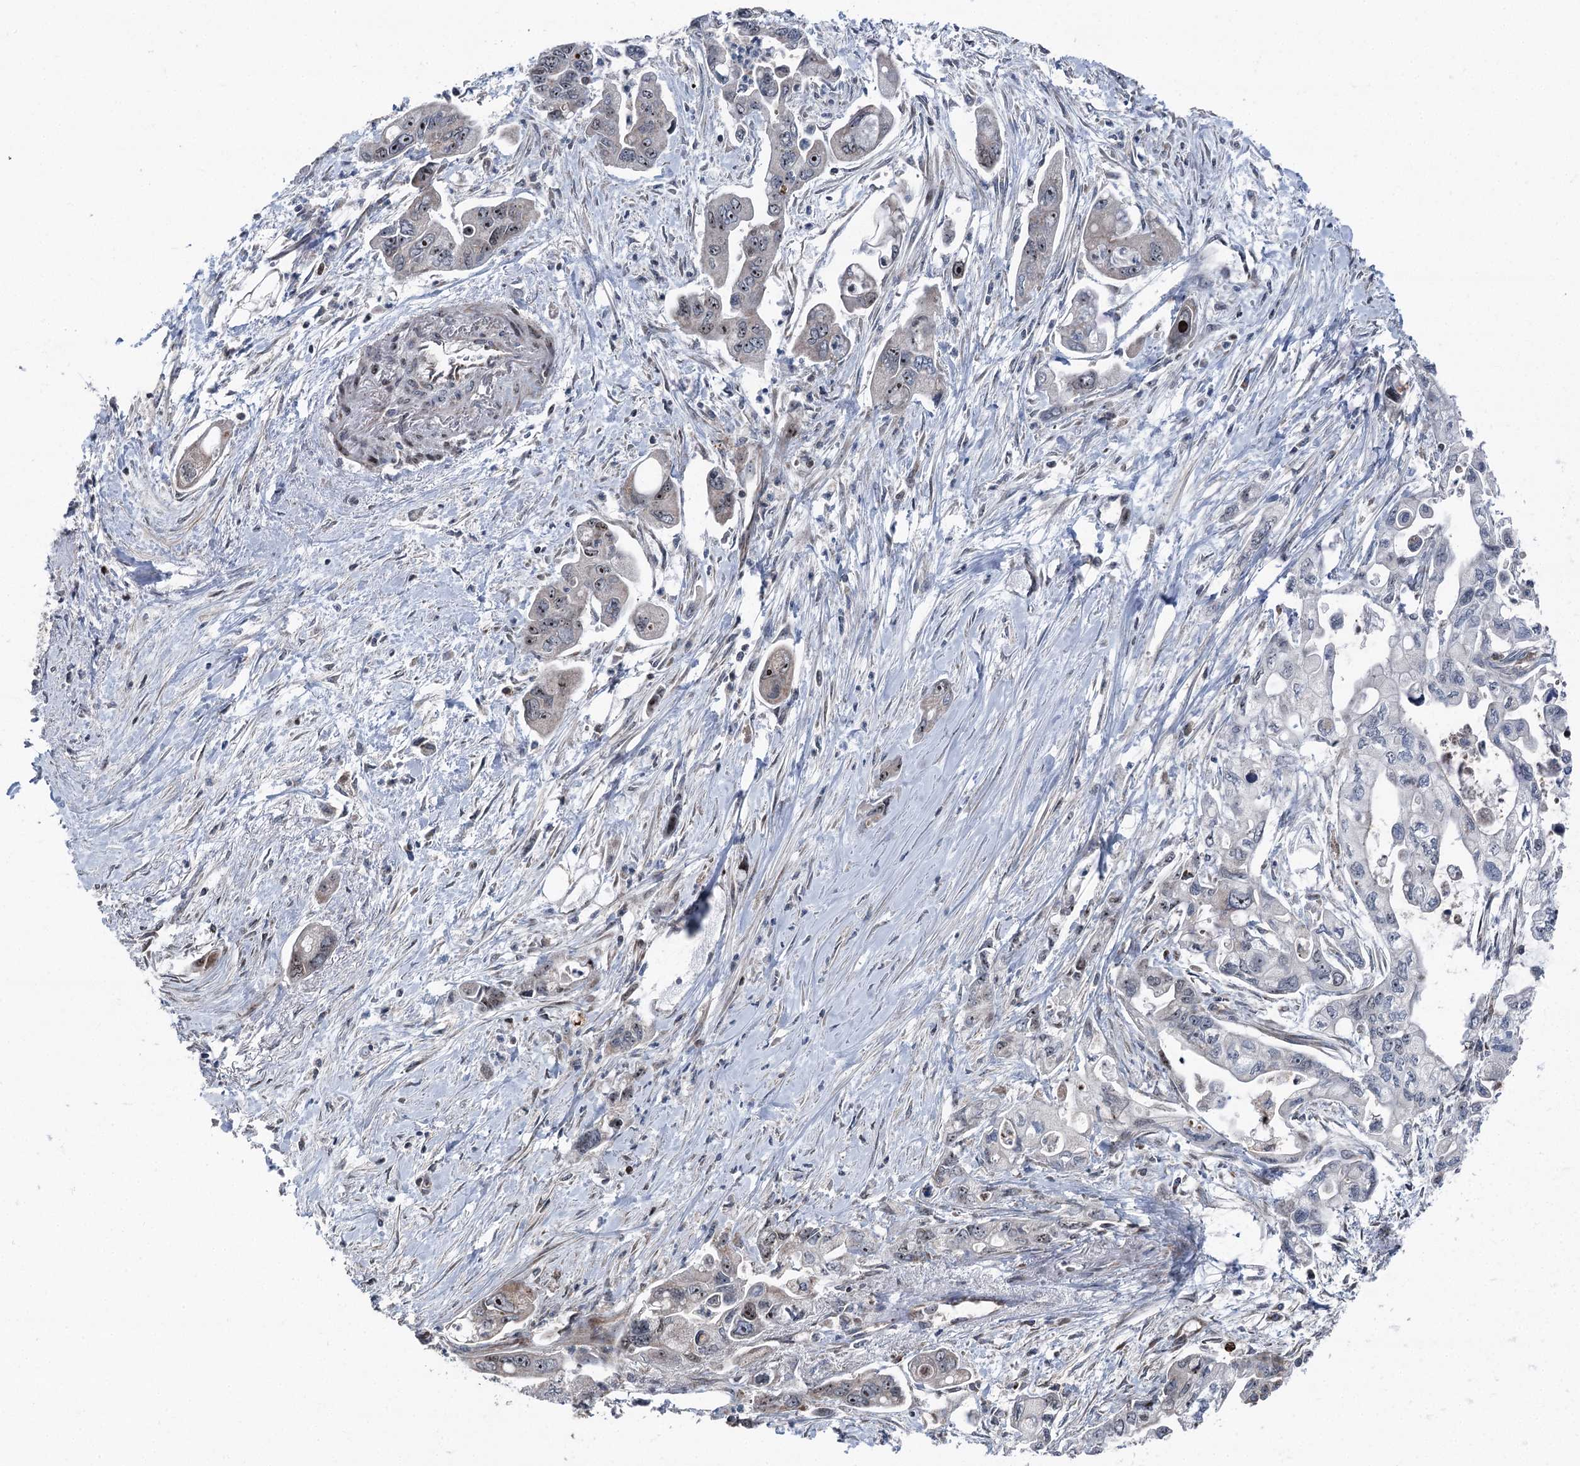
{"staining": {"intensity": "weak", "quantity": "<25%", "location": "cytoplasmic/membranous,nuclear"}, "tissue": "pancreatic cancer", "cell_type": "Tumor cells", "image_type": "cancer", "snomed": [{"axis": "morphology", "description": "Adenocarcinoma, NOS"}, {"axis": "topography", "description": "Pancreas"}], "caption": "High power microscopy photomicrograph of an immunohistochemistry (IHC) micrograph of pancreatic cancer (adenocarcinoma), revealing no significant expression in tumor cells.", "gene": "STEEP1", "patient": {"sex": "male", "age": 70}}